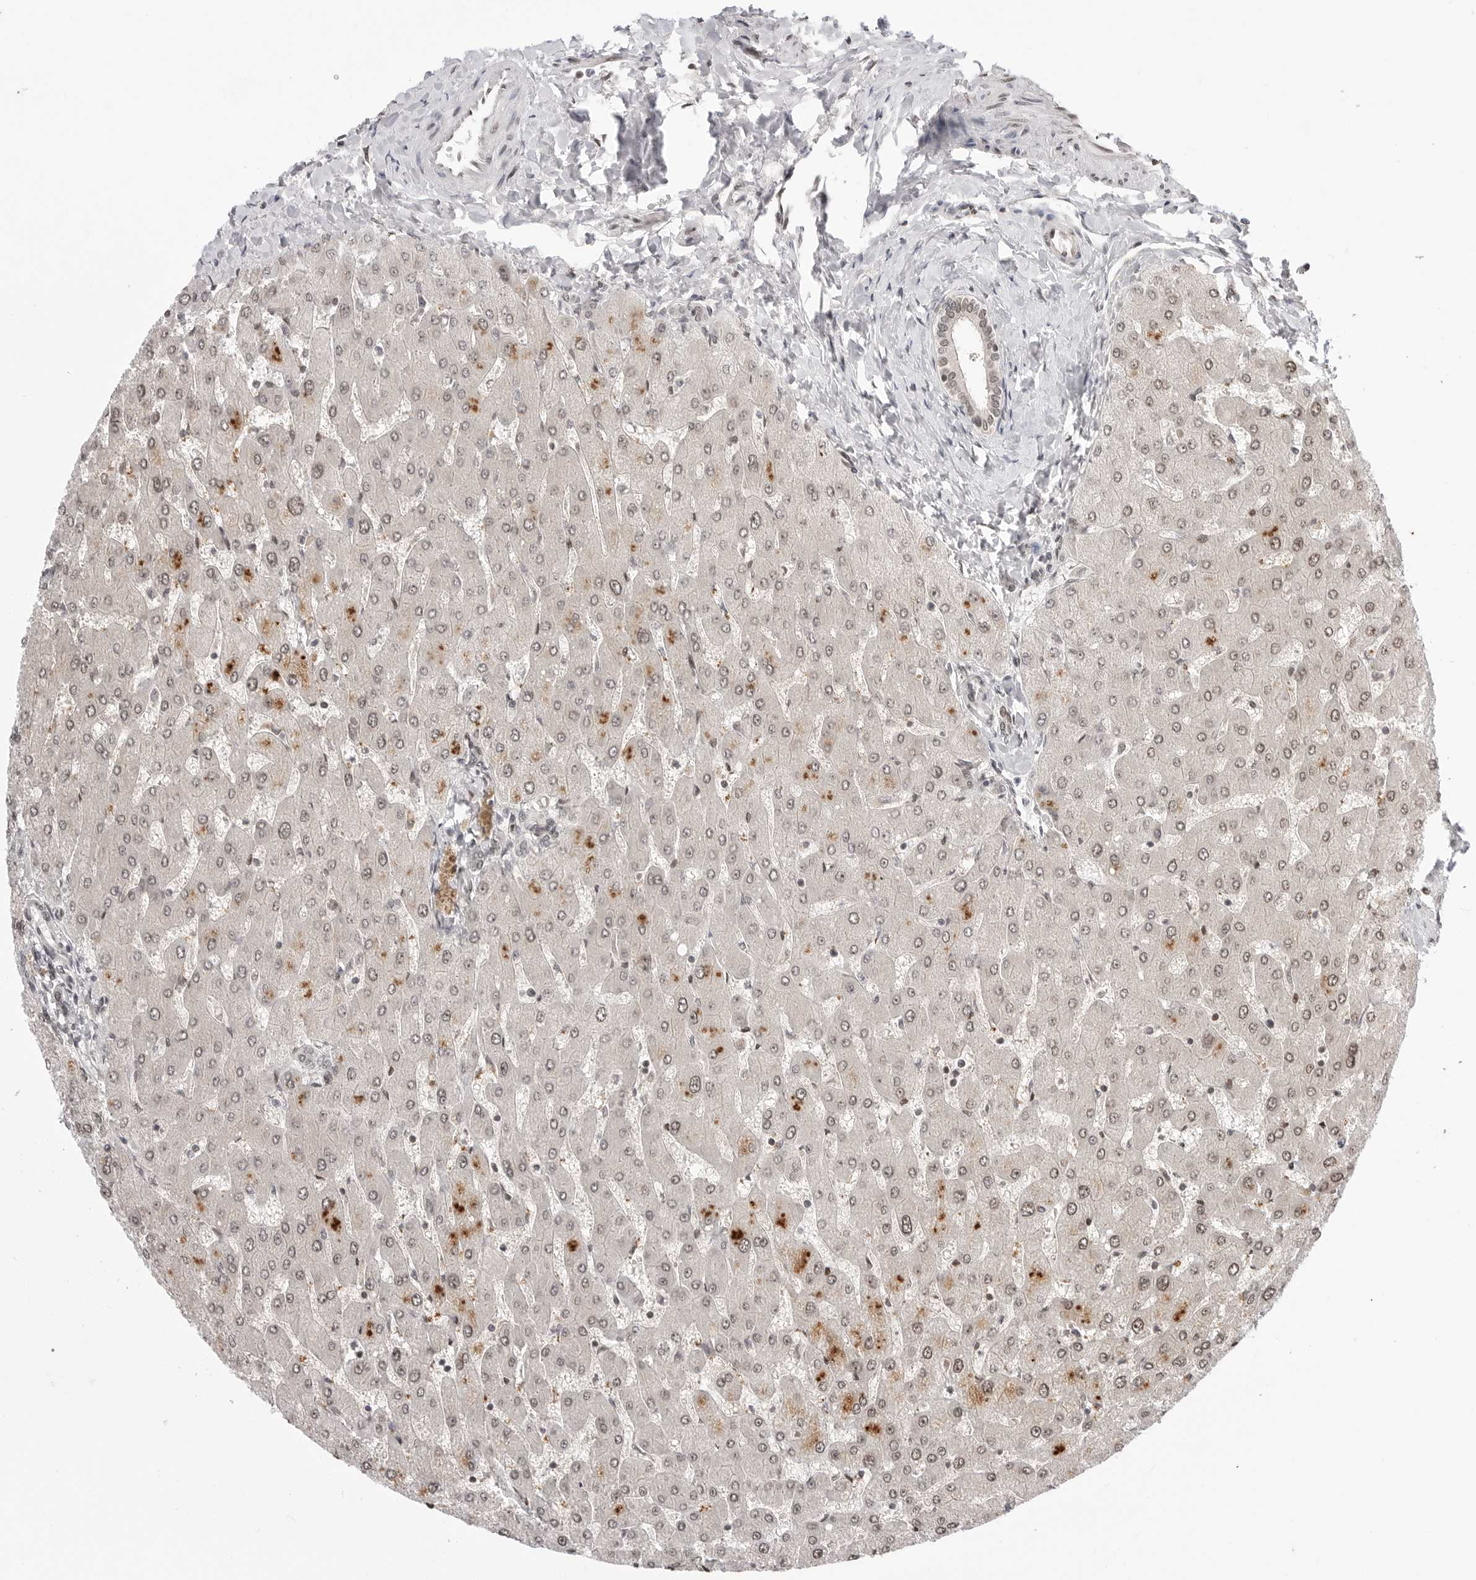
{"staining": {"intensity": "weak", "quantity": ">75%", "location": "nuclear"}, "tissue": "liver", "cell_type": "Cholangiocytes", "image_type": "normal", "snomed": [{"axis": "morphology", "description": "Normal tissue, NOS"}, {"axis": "topography", "description": "Liver"}], "caption": "Benign liver displays weak nuclear staining in approximately >75% of cholangiocytes.", "gene": "C8orf33", "patient": {"sex": "male", "age": 55}}